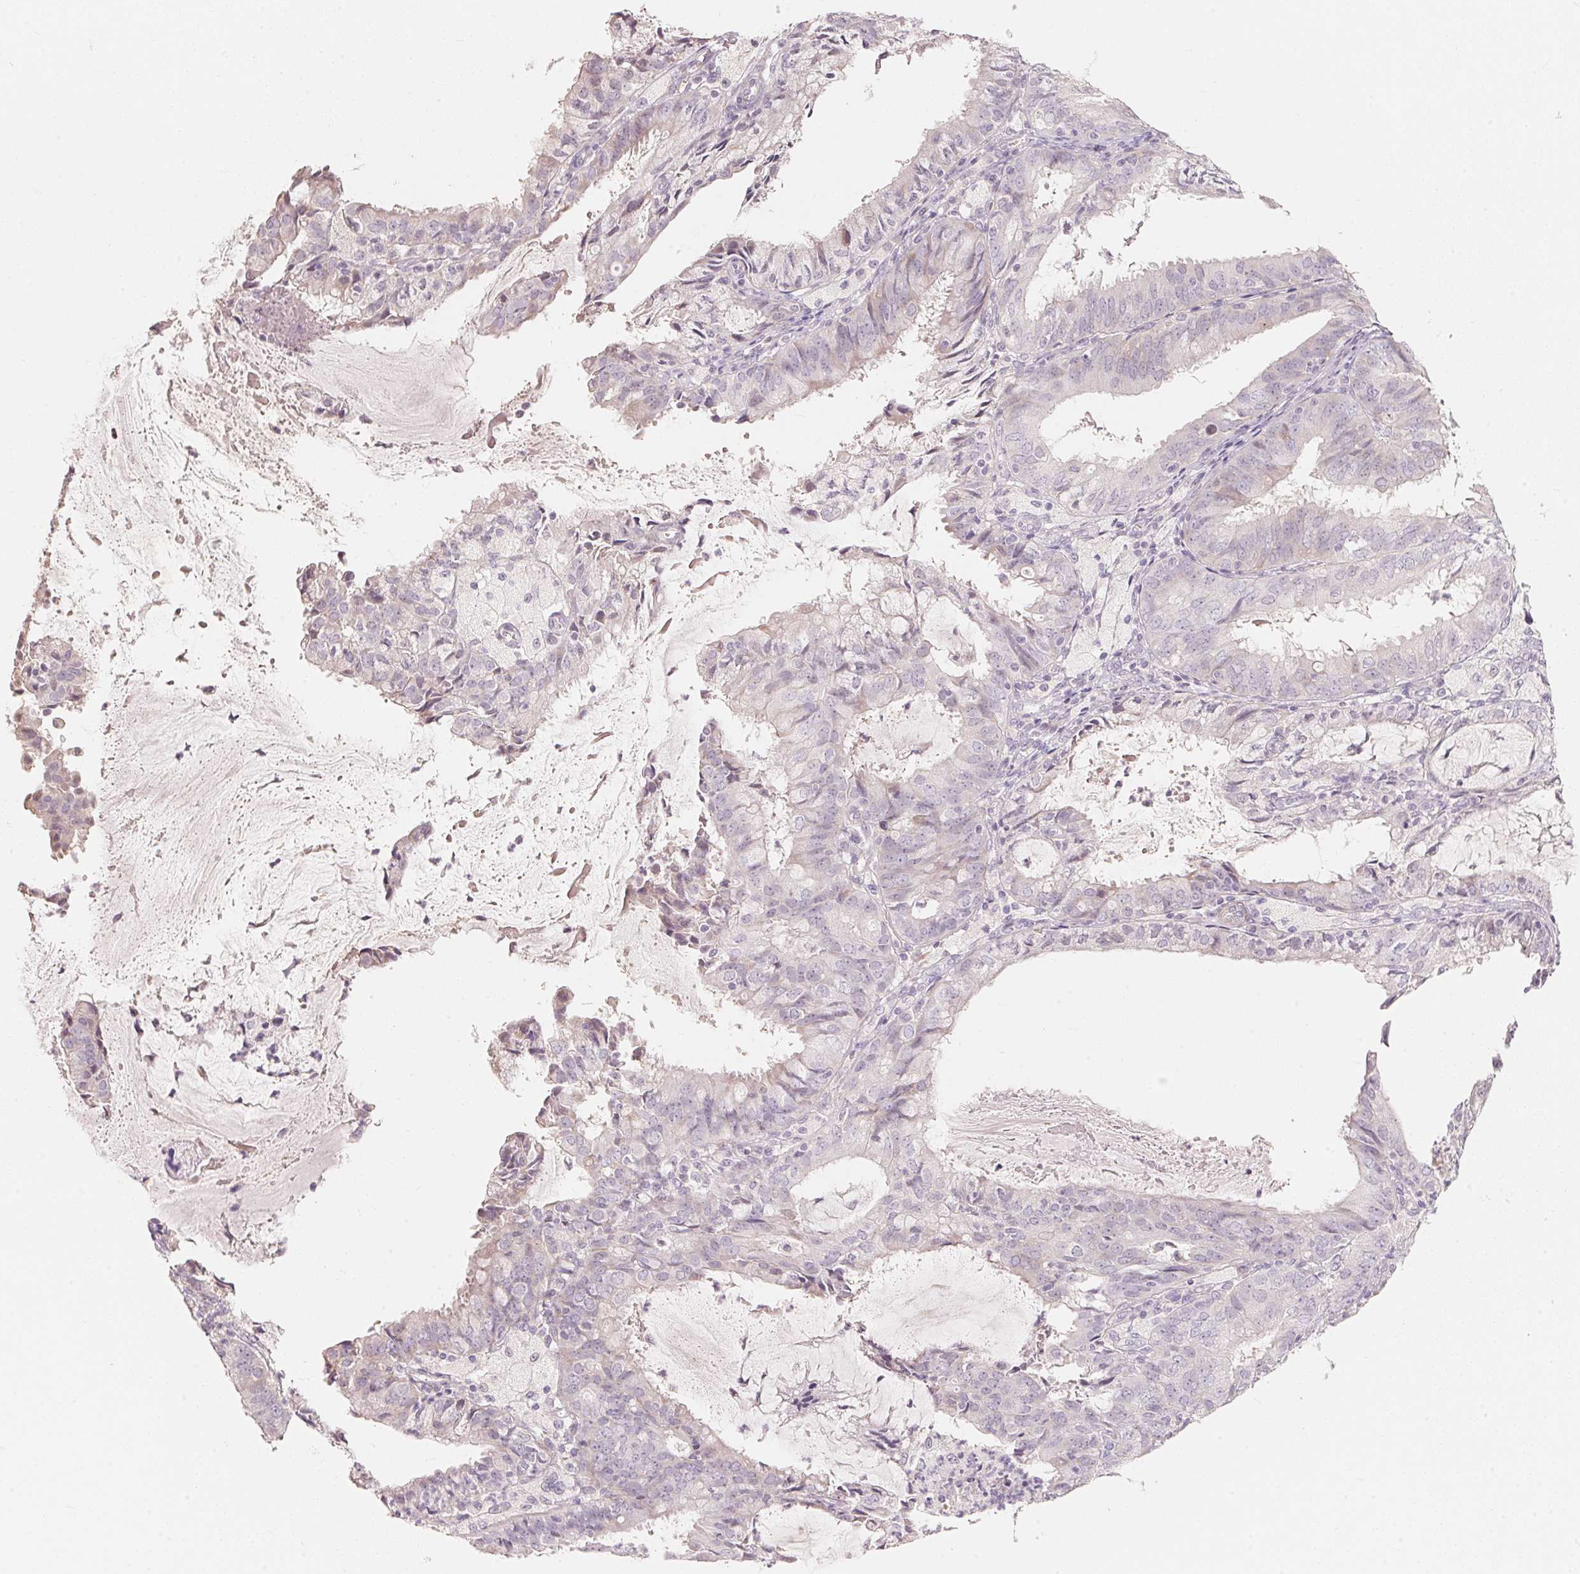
{"staining": {"intensity": "negative", "quantity": "none", "location": "none"}, "tissue": "endometrial cancer", "cell_type": "Tumor cells", "image_type": "cancer", "snomed": [{"axis": "morphology", "description": "Adenocarcinoma, NOS"}, {"axis": "topography", "description": "Endometrium"}], "caption": "DAB immunohistochemical staining of human endometrial cancer (adenocarcinoma) exhibits no significant expression in tumor cells.", "gene": "TP53AIP1", "patient": {"sex": "female", "age": 57}}